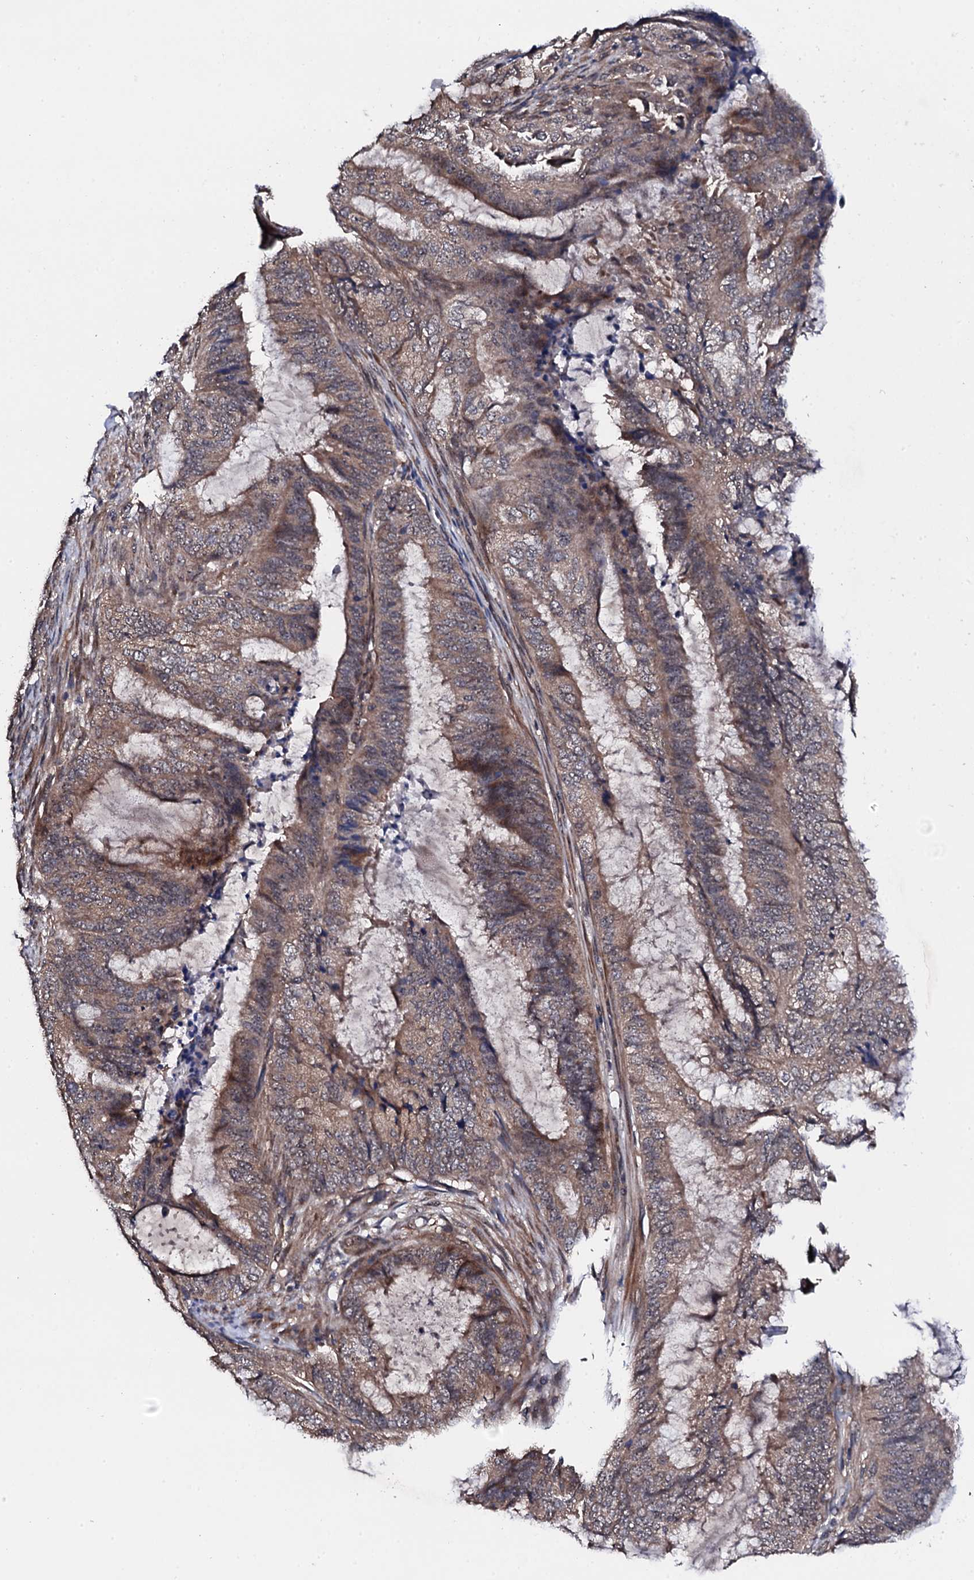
{"staining": {"intensity": "moderate", "quantity": ">75%", "location": "cytoplasmic/membranous"}, "tissue": "endometrial cancer", "cell_type": "Tumor cells", "image_type": "cancer", "snomed": [{"axis": "morphology", "description": "Adenocarcinoma, NOS"}, {"axis": "topography", "description": "Endometrium"}], "caption": "There is medium levels of moderate cytoplasmic/membranous staining in tumor cells of adenocarcinoma (endometrial), as demonstrated by immunohistochemical staining (brown color).", "gene": "IP6K1", "patient": {"sex": "female", "age": 51}}